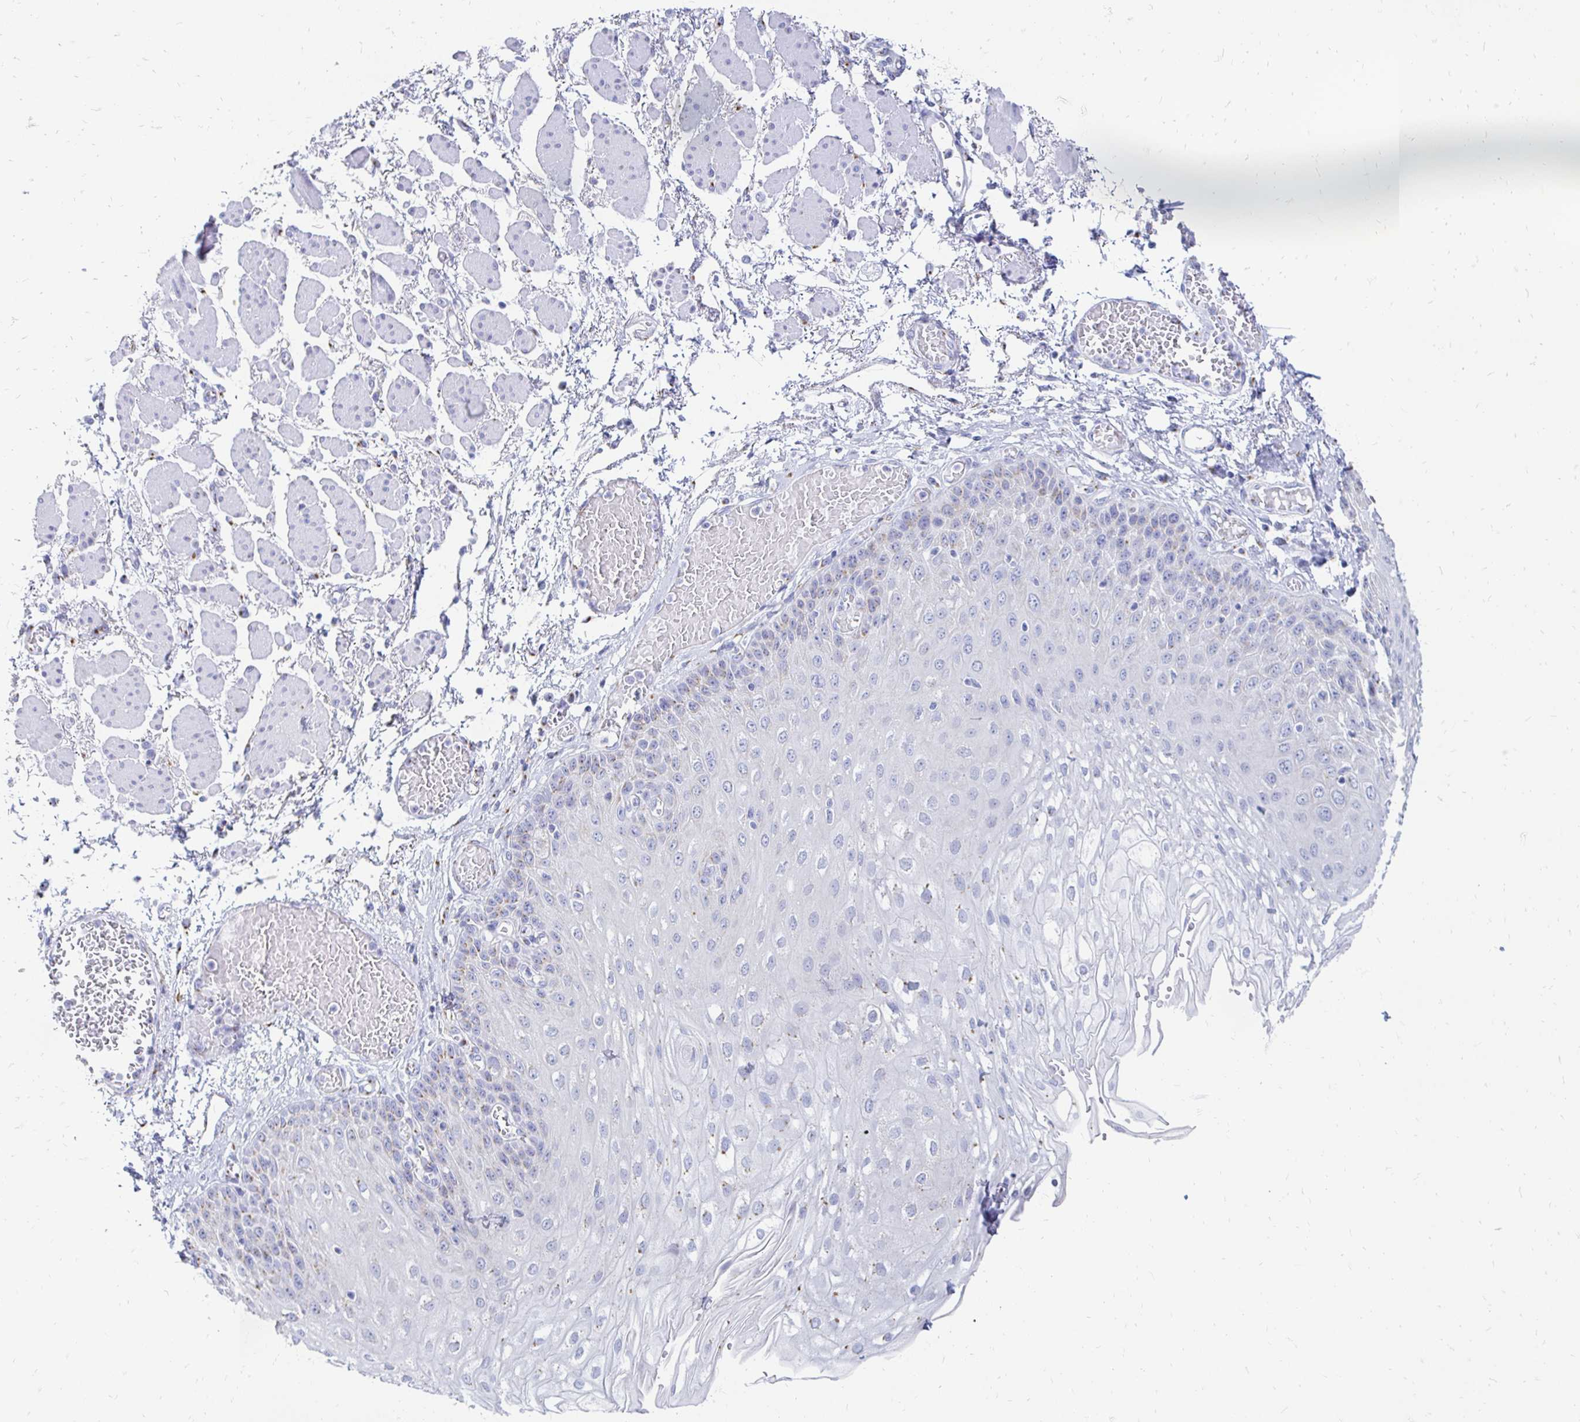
{"staining": {"intensity": "negative", "quantity": "none", "location": "none"}, "tissue": "esophagus", "cell_type": "Squamous epithelial cells", "image_type": "normal", "snomed": [{"axis": "morphology", "description": "Normal tissue, NOS"}, {"axis": "morphology", "description": "Adenocarcinoma, NOS"}, {"axis": "topography", "description": "Esophagus"}], "caption": "This is a micrograph of immunohistochemistry staining of unremarkable esophagus, which shows no staining in squamous epithelial cells. Brightfield microscopy of immunohistochemistry (IHC) stained with DAB (3,3'-diaminobenzidine) (brown) and hematoxylin (blue), captured at high magnification.", "gene": "PAGE4", "patient": {"sex": "male", "age": 81}}